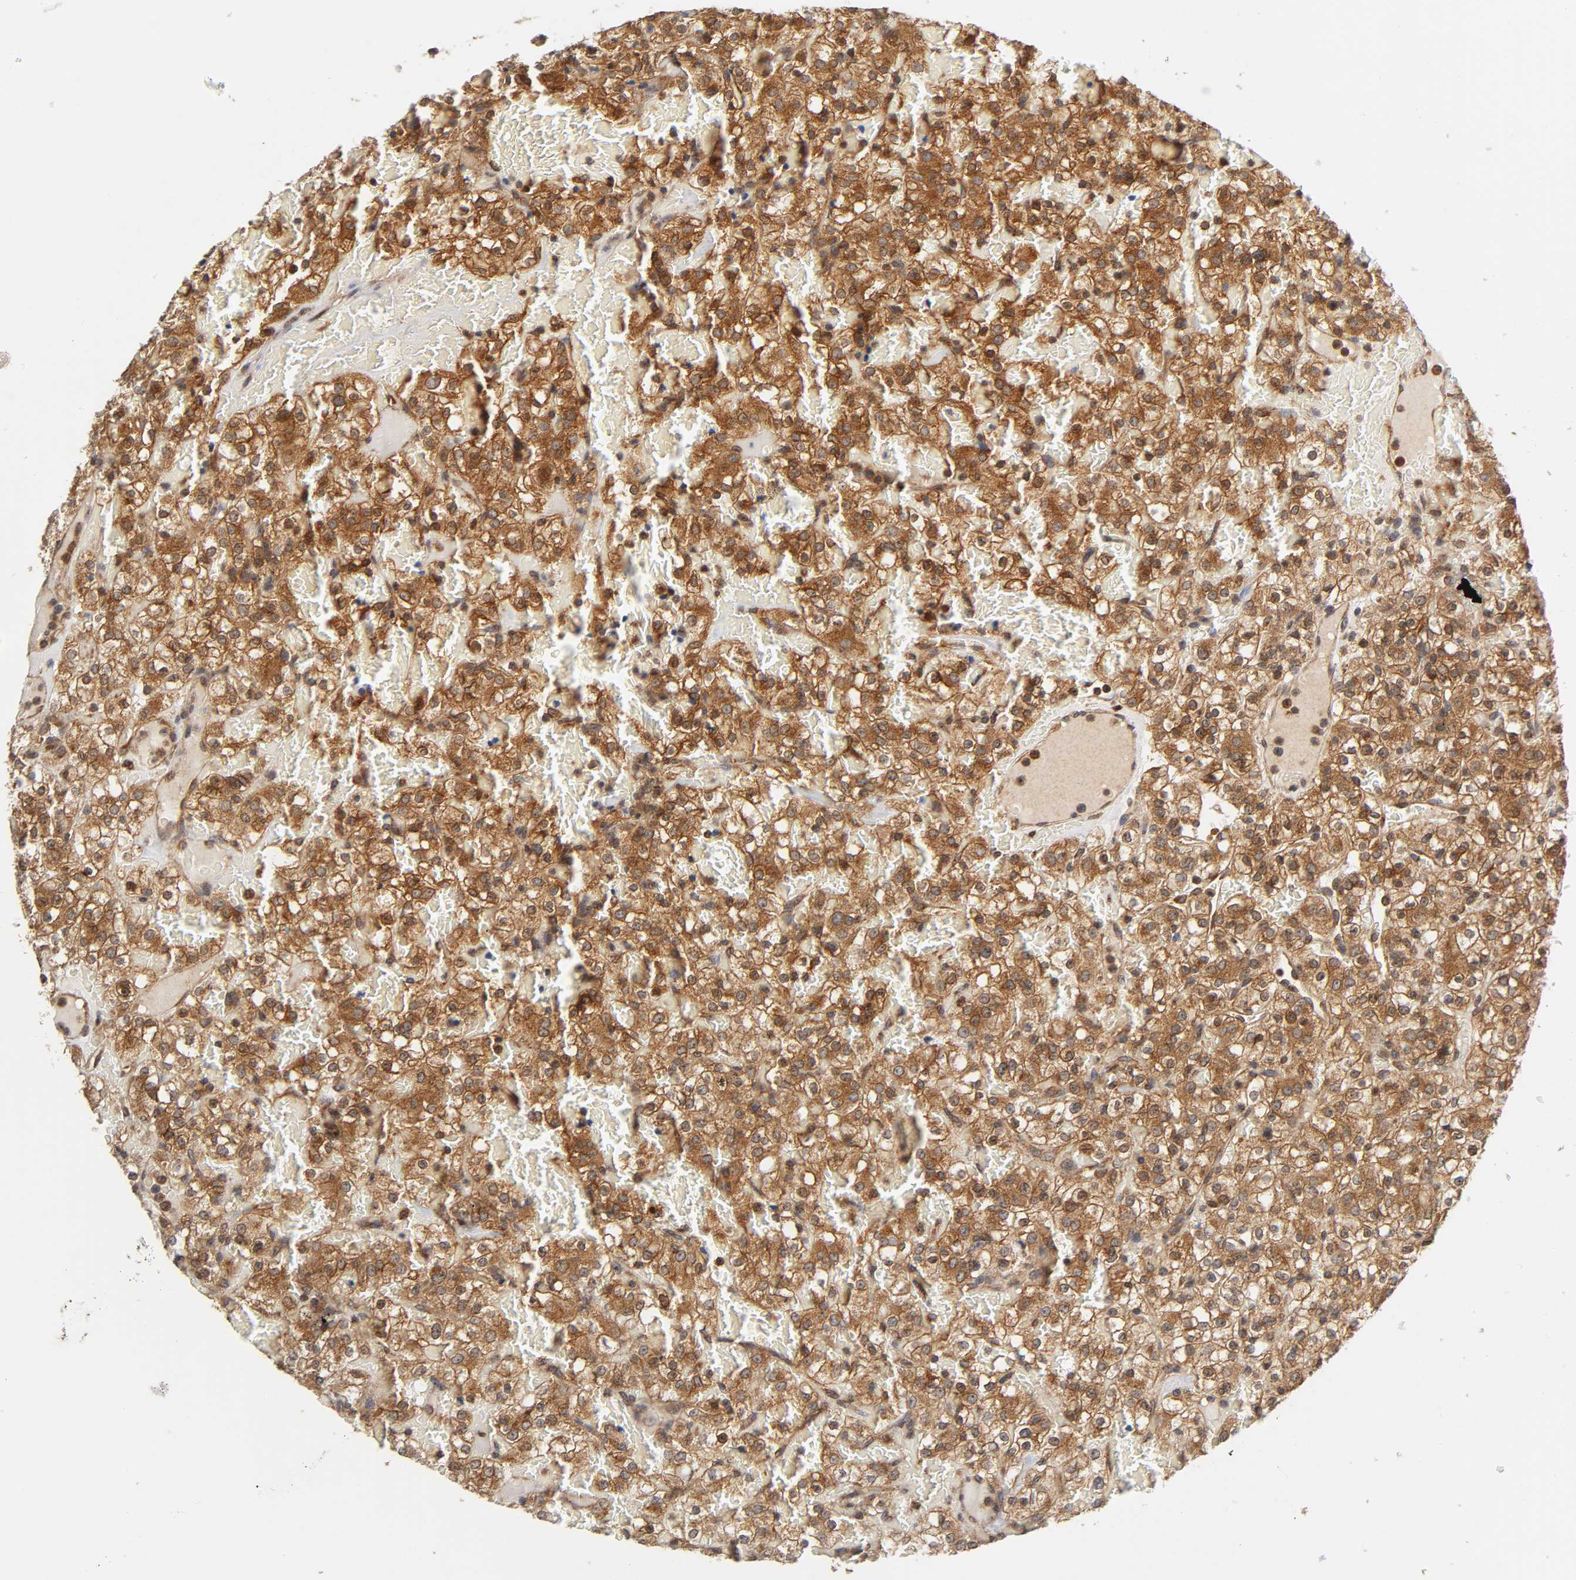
{"staining": {"intensity": "strong", "quantity": ">75%", "location": "cytoplasmic/membranous,nuclear"}, "tissue": "renal cancer", "cell_type": "Tumor cells", "image_type": "cancer", "snomed": [{"axis": "morphology", "description": "Normal tissue, NOS"}, {"axis": "morphology", "description": "Adenocarcinoma, NOS"}, {"axis": "topography", "description": "Kidney"}], "caption": "Brown immunohistochemical staining in renal adenocarcinoma demonstrates strong cytoplasmic/membranous and nuclear positivity in approximately >75% of tumor cells. The staining is performed using DAB brown chromogen to label protein expression. The nuclei are counter-stained blue using hematoxylin.", "gene": "PAFAH1B1", "patient": {"sex": "female", "age": 72}}